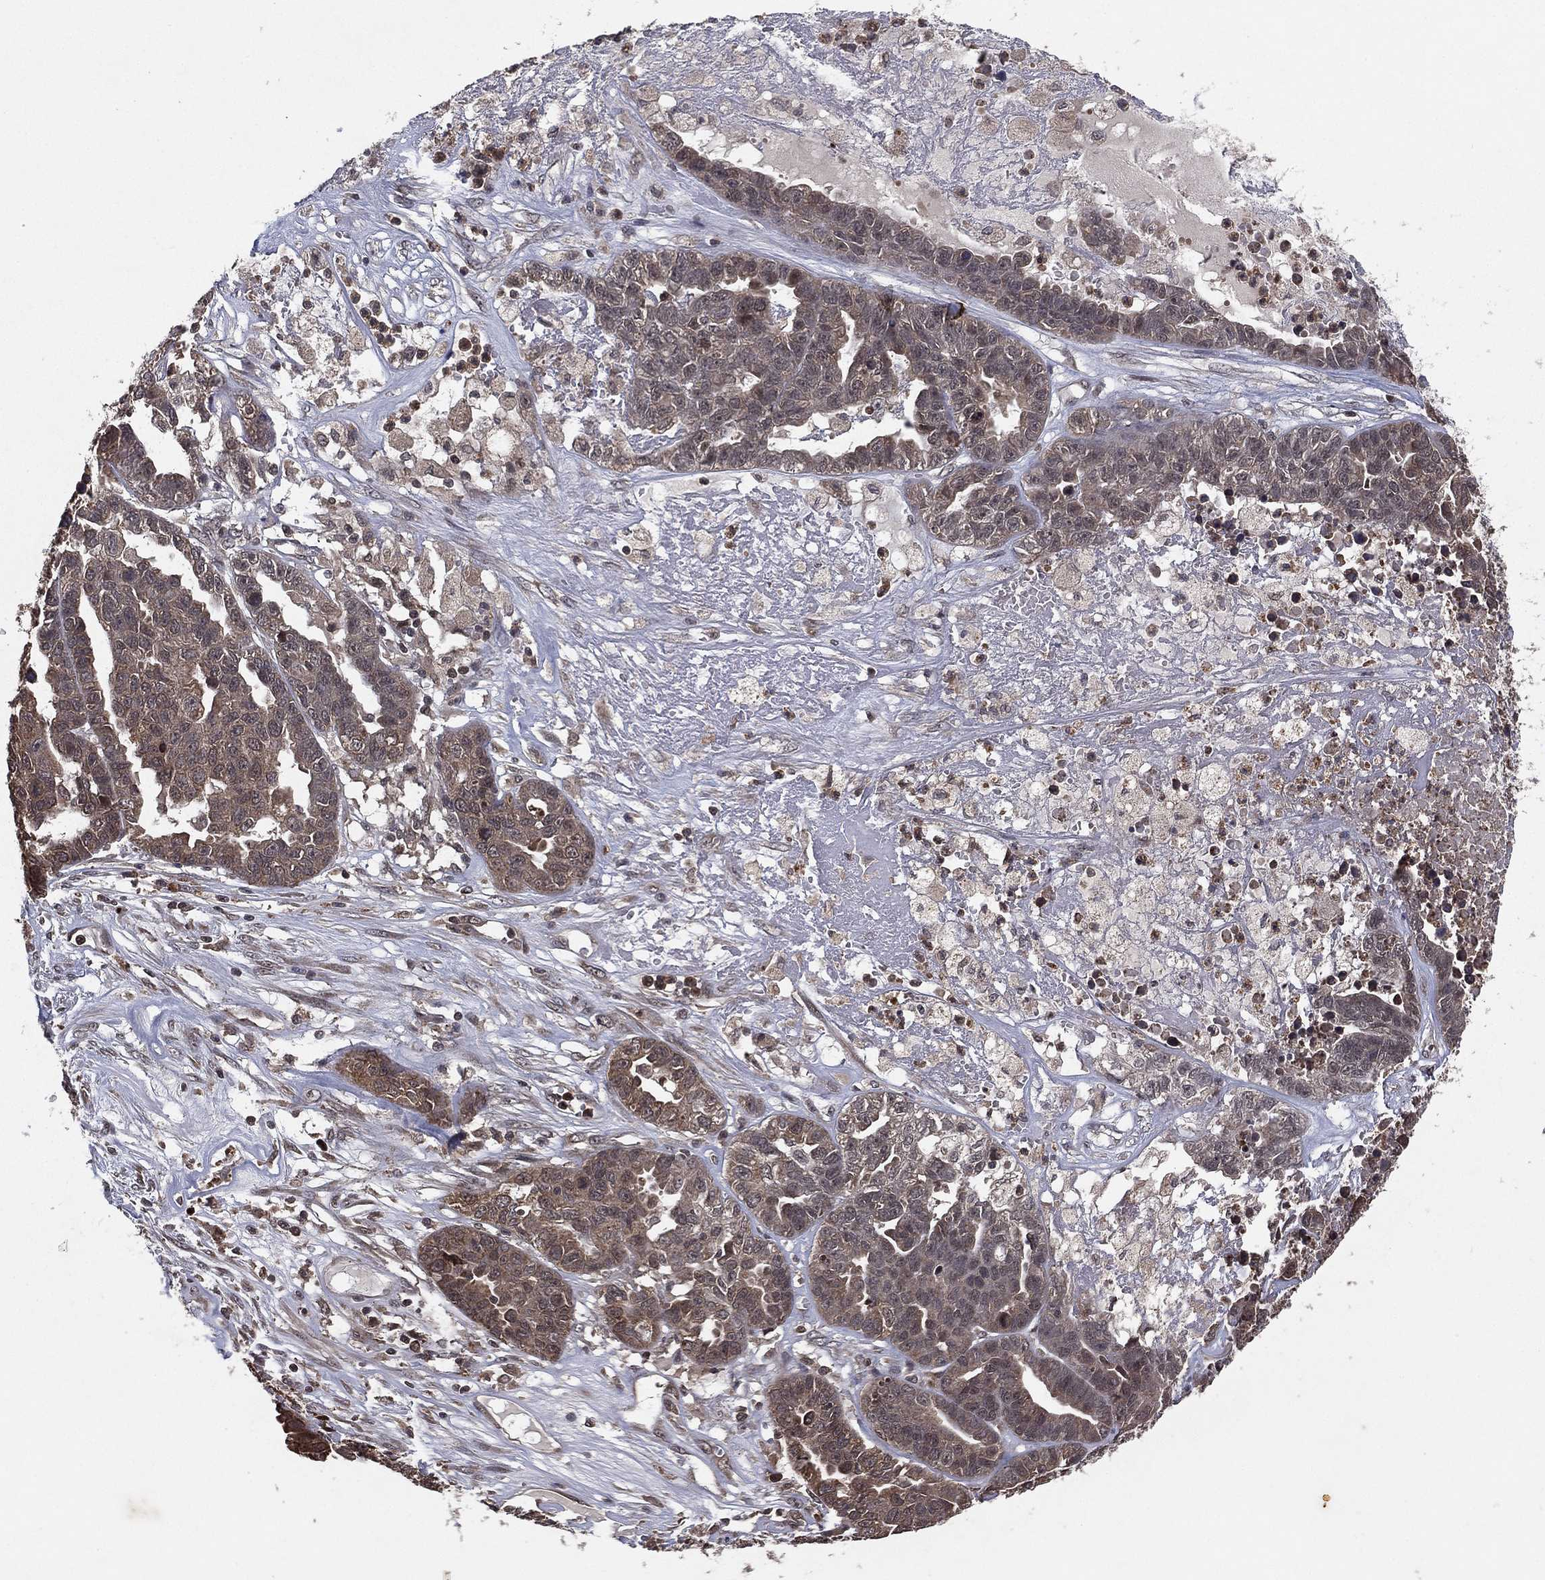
{"staining": {"intensity": "weak", "quantity": "<25%", "location": "cytoplasmic/membranous"}, "tissue": "ovarian cancer", "cell_type": "Tumor cells", "image_type": "cancer", "snomed": [{"axis": "morphology", "description": "Cystadenocarcinoma, serous, NOS"}, {"axis": "topography", "description": "Ovary"}], "caption": "Immunohistochemistry (IHC) histopathology image of neoplastic tissue: serous cystadenocarcinoma (ovarian) stained with DAB (3,3'-diaminobenzidine) displays no significant protein expression in tumor cells.", "gene": "ATG4B", "patient": {"sex": "female", "age": 87}}